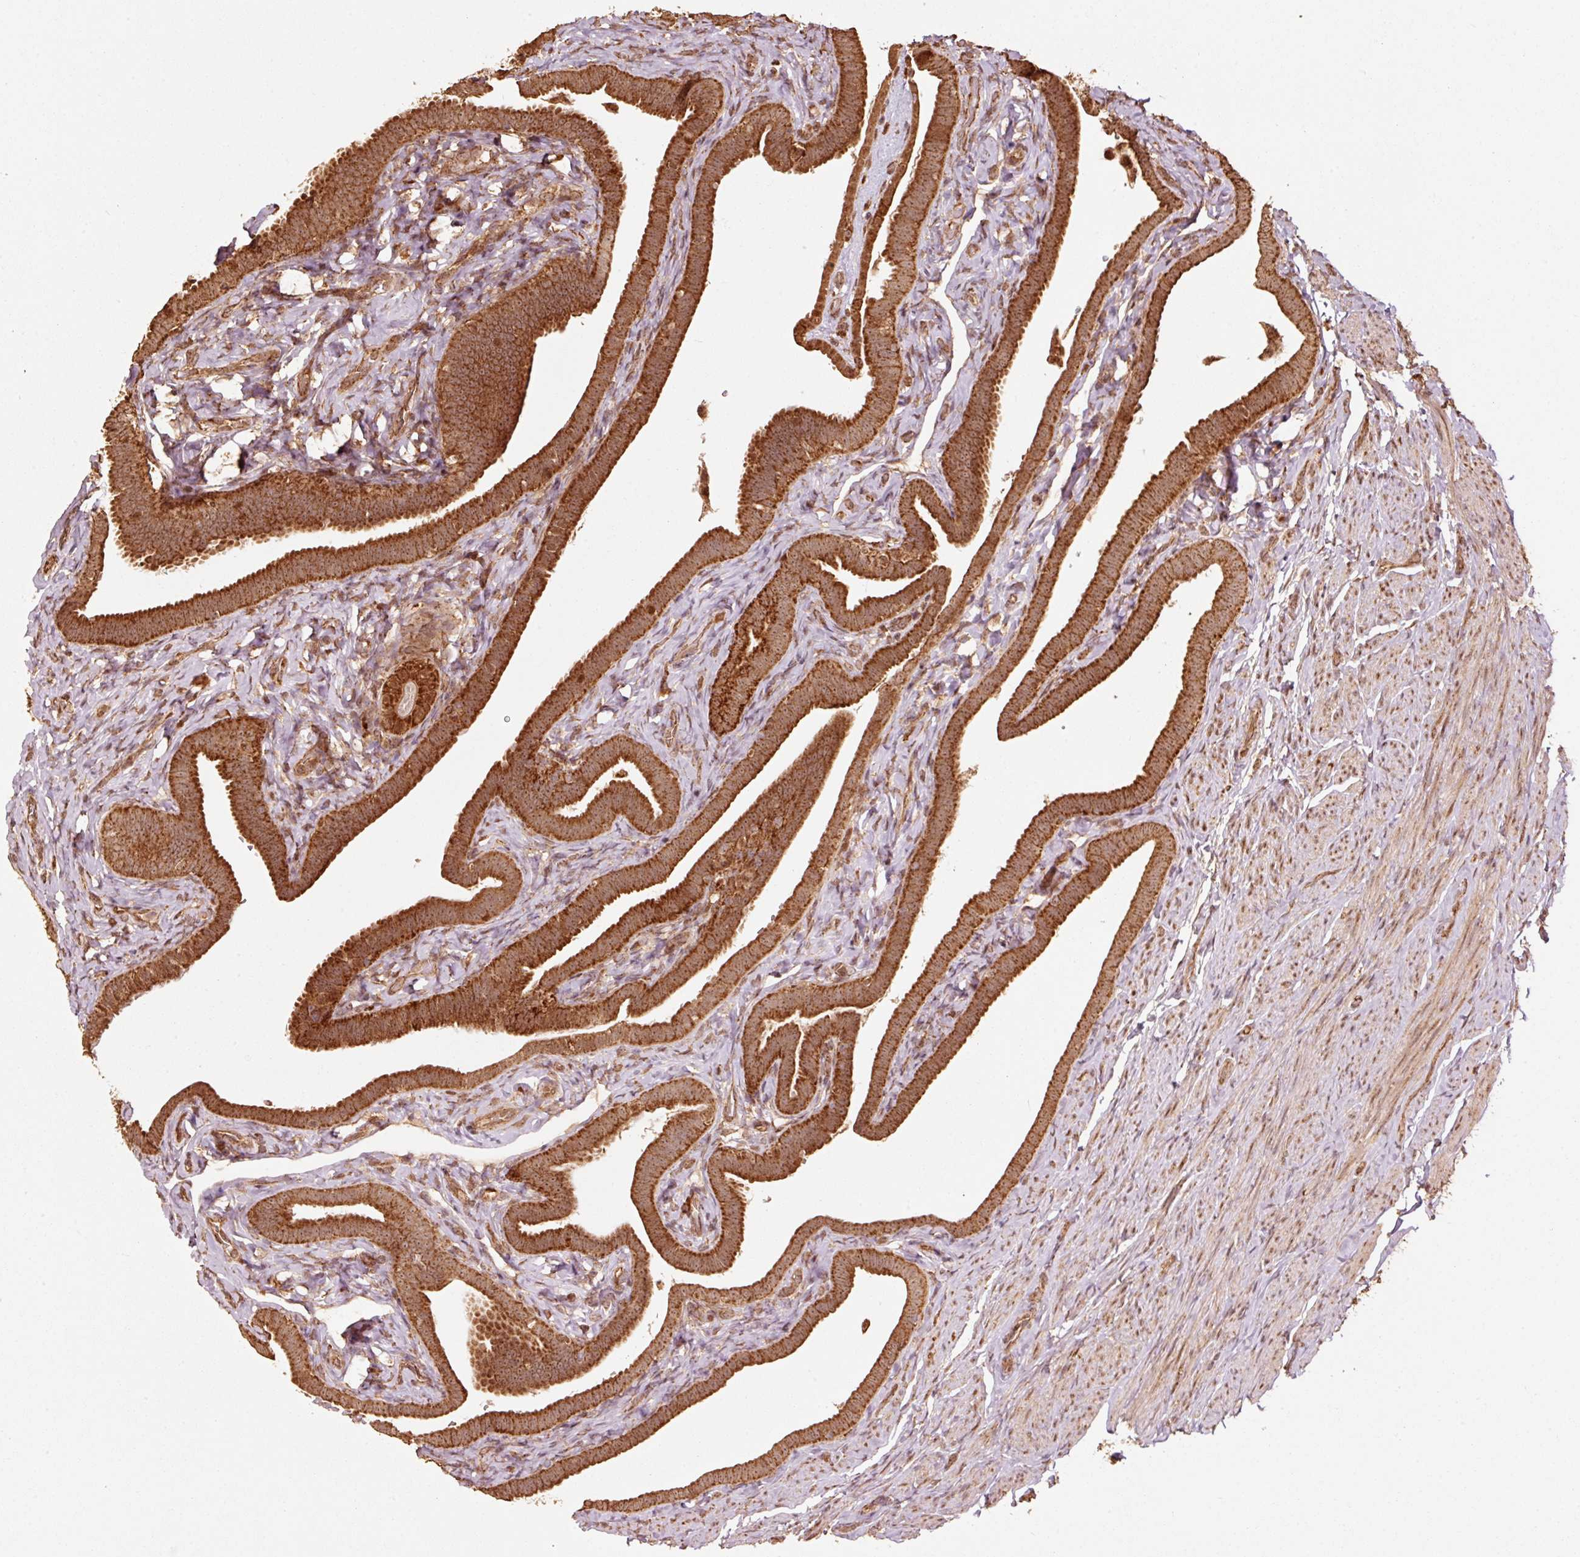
{"staining": {"intensity": "strong", "quantity": ">75%", "location": "cytoplasmic/membranous"}, "tissue": "fallopian tube", "cell_type": "Glandular cells", "image_type": "normal", "snomed": [{"axis": "morphology", "description": "Normal tissue, NOS"}, {"axis": "topography", "description": "Fallopian tube"}], "caption": "A high amount of strong cytoplasmic/membranous staining is present in about >75% of glandular cells in normal fallopian tube.", "gene": "MRPL16", "patient": {"sex": "female", "age": 69}}